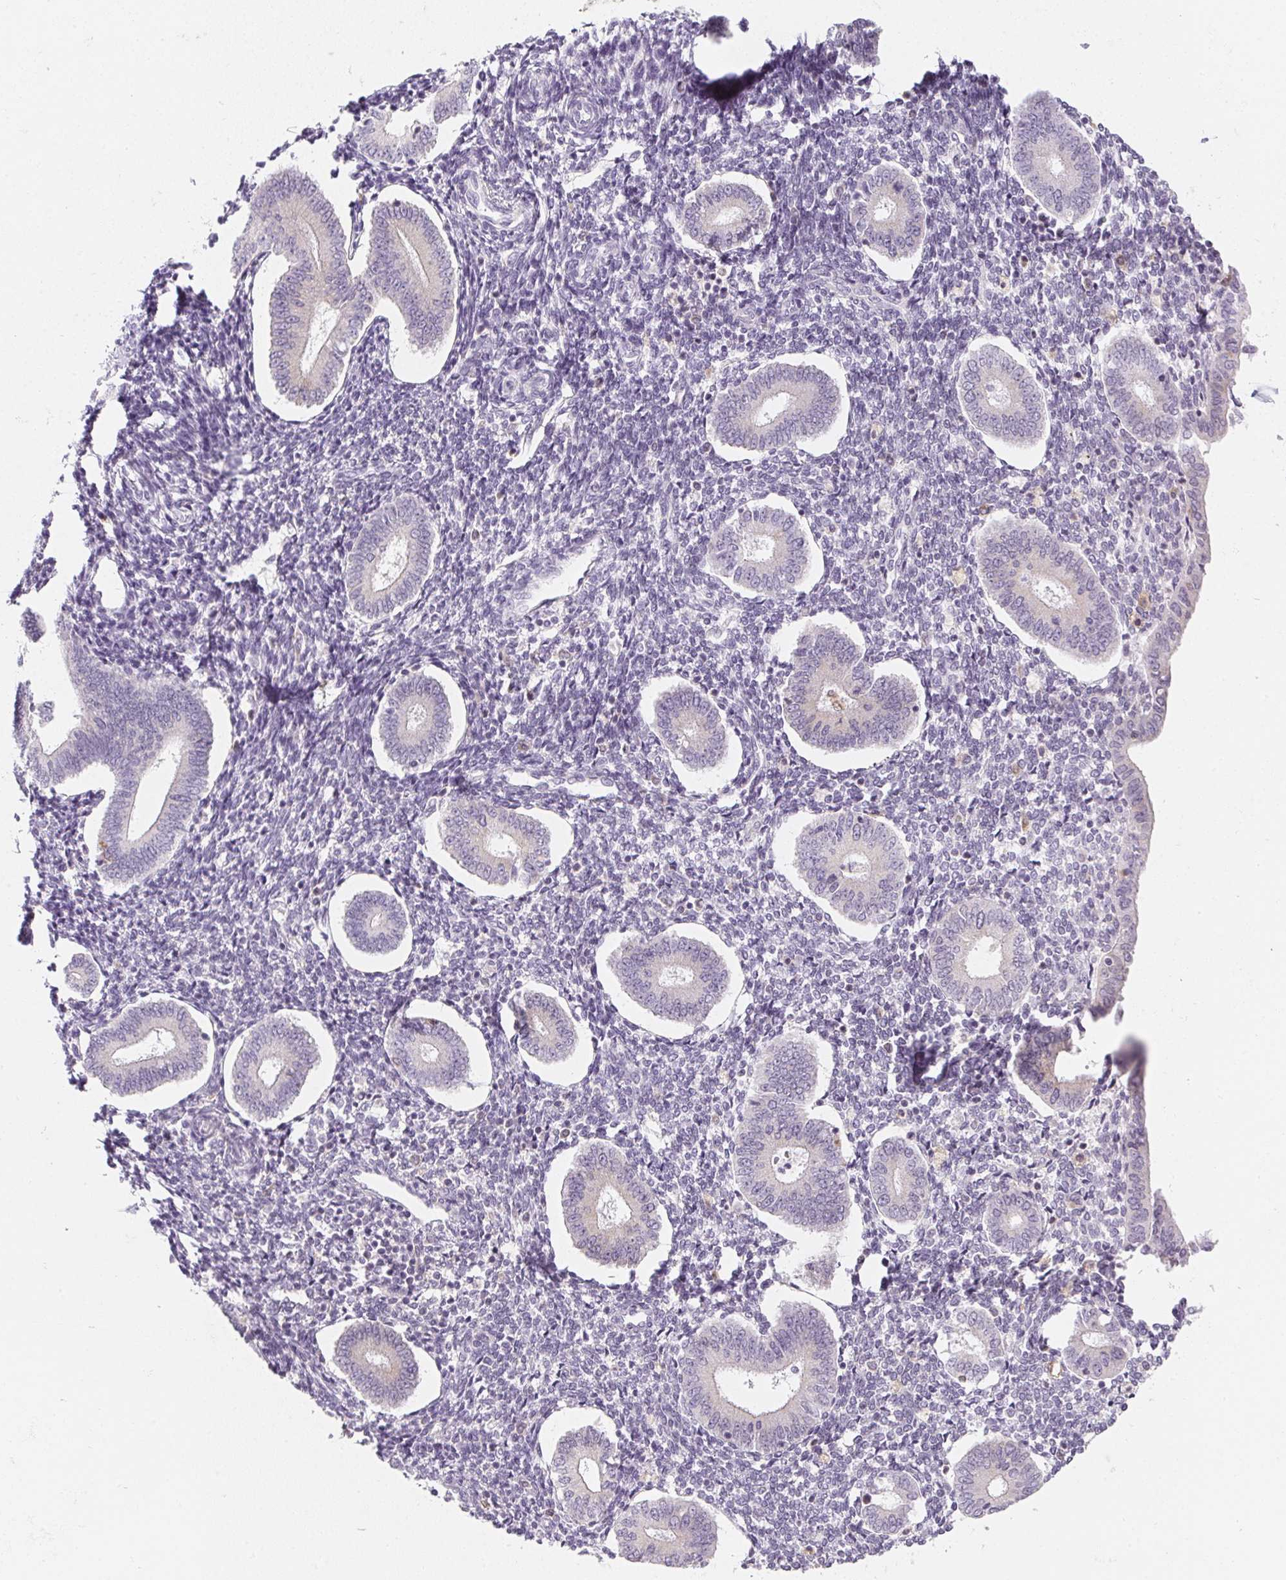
{"staining": {"intensity": "negative", "quantity": "none", "location": "none"}, "tissue": "endometrium", "cell_type": "Cells in endometrial stroma", "image_type": "normal", "snomed": [{"axis": "morphology", "description": "Normal tissue, NOS"}, {"axis": "topography", "description": "Endometrium"}], "caption": "Protein analysis of benign endometrium demonstrates no significant positivity in cells in endometrial stroma. (Stains: DAB immunohistochemistry with hematoxylin counter stain, Microscopy: brightfield microscopy at high magnification).", "gene": "SOAT1", "patient": {"sex": "female", "age": 40}}